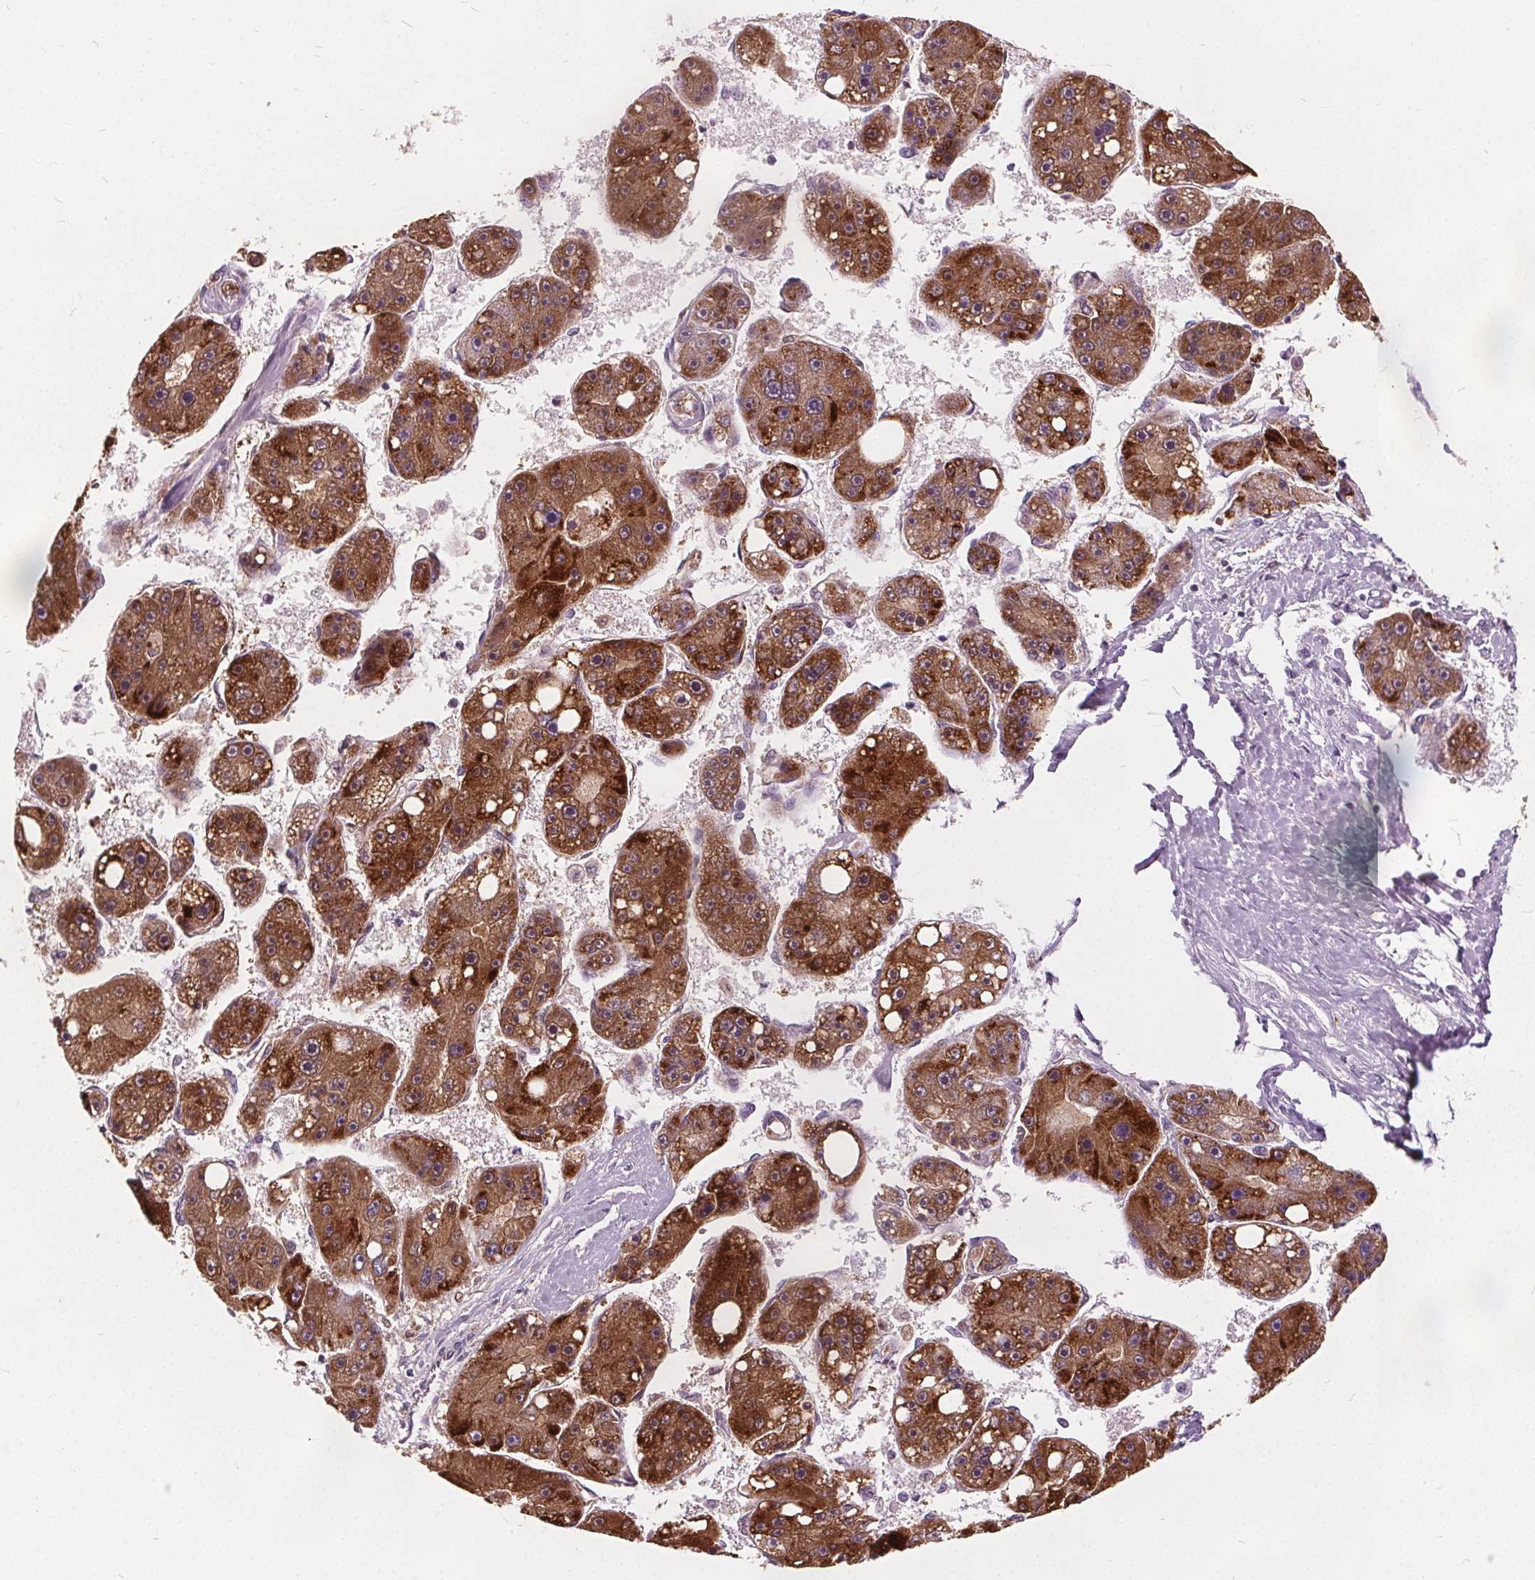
{"staining": {"intensity": "strong", "quantity": ">75%", "location": "cytoplasmic/membranous"}, "tissue": "liver cancer", "cell_type": "Tumor cells", "image_type": "cancer", "snomed": [{"axis": "morphology", "description": "Carcinoma, Hepatocellular, NOS"}, {"axis": "topography", "description": "Liver"}], "caption": "Human liver cancer (hepatocellular carcinoma) stained with a brown dye reveals strong cytoplasmic/membranous positive staining in about >75% of tumor cells.", "gene": "ACOX2", "patient": {"sex": "female", "age": 61}}